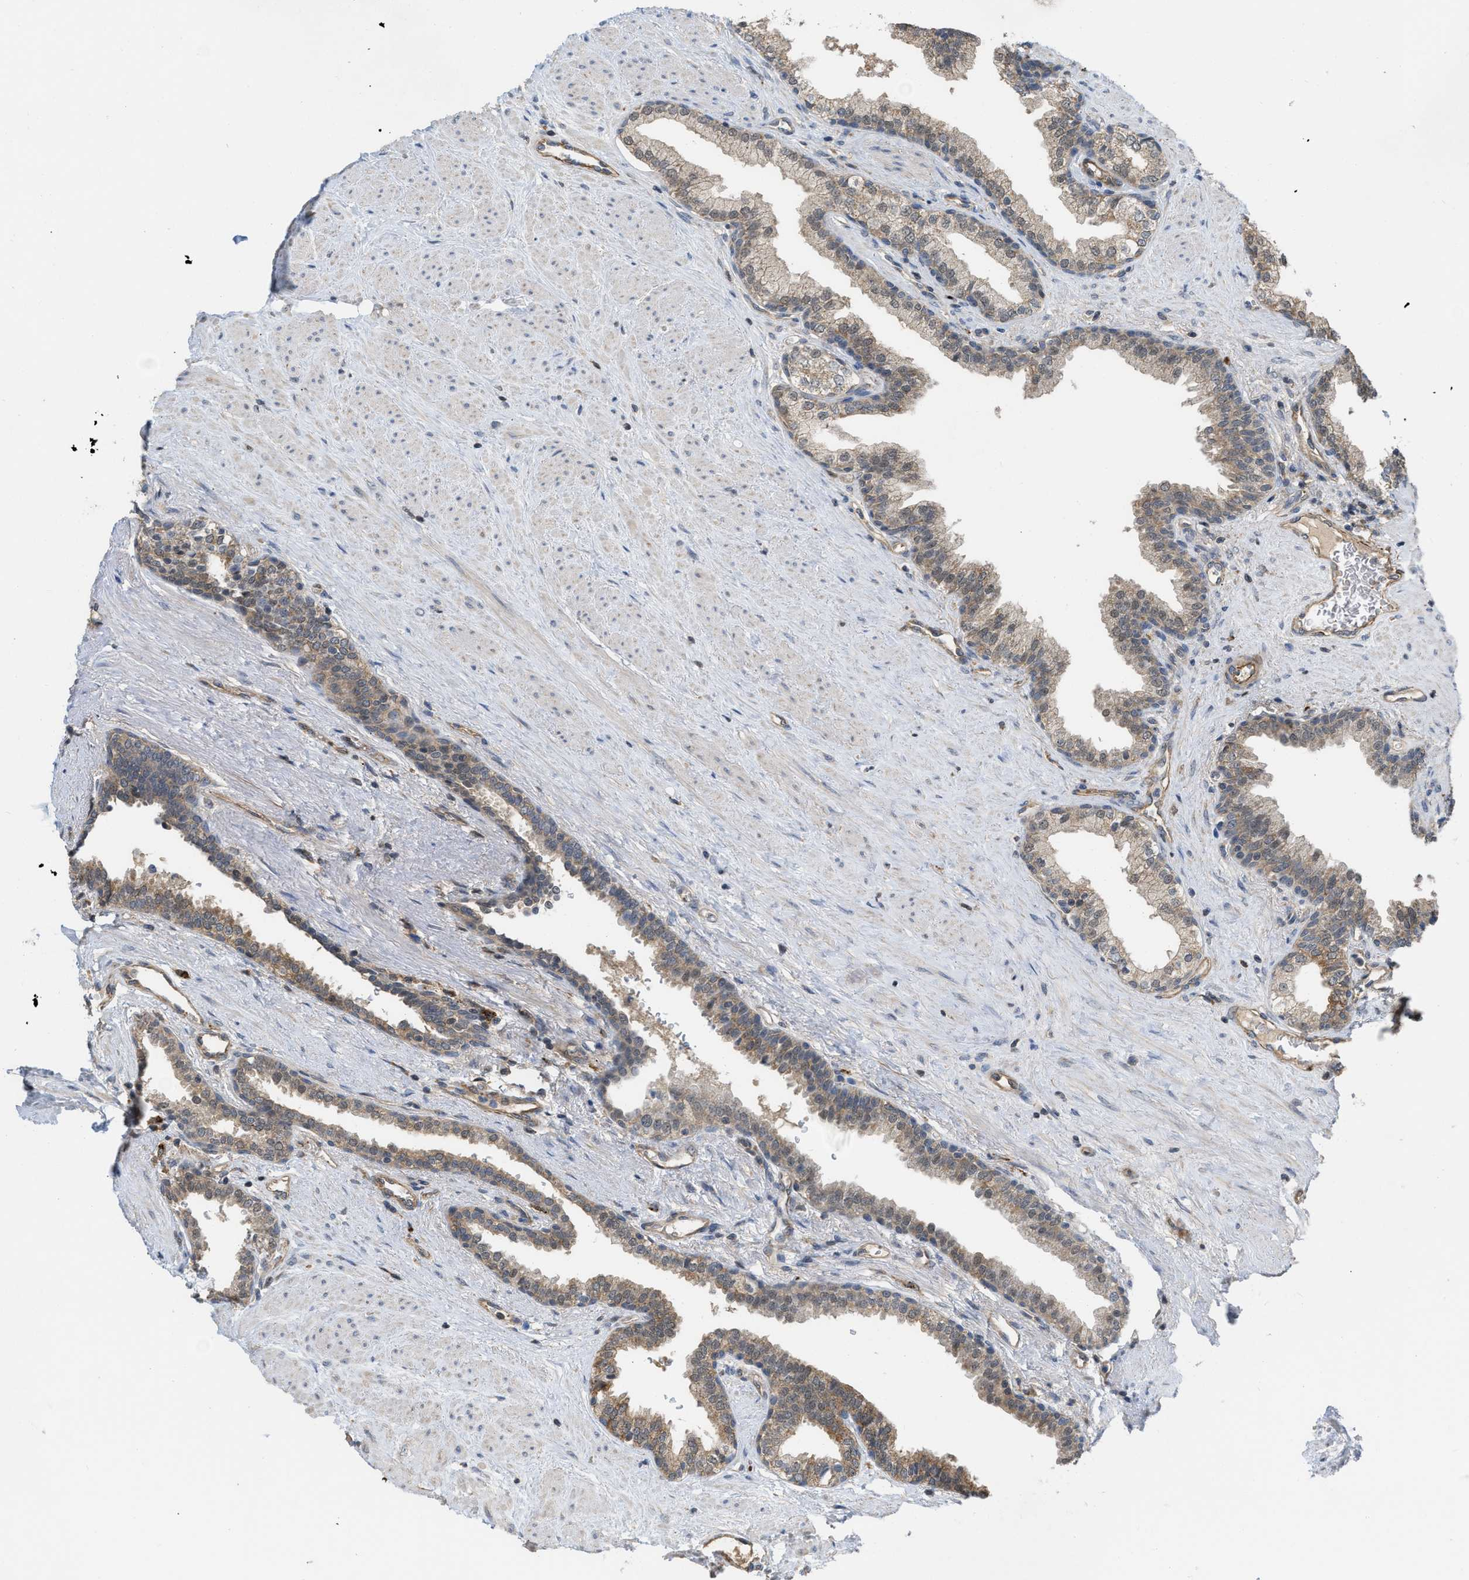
{"staining": {"intensity": "weak", "quantity": "25%-75%", "location": "cytoplasmic/membranous"}, "tissue": "prostate", "cell_type": "Glandular cells", "image_type": "normal", "snomed": [{"axis": "morphology", "description": "Normal tissue, NOS"}, {"axis": "topography", "description": "Prostate"}], "caption": "Weak cytoplasmic/membranous positivity is present in approximately 25%-75% of glandular cells in unremarkable prostate.", "gene": "NAPEPLD", "patient": {"sex": "male", "age": 51}}